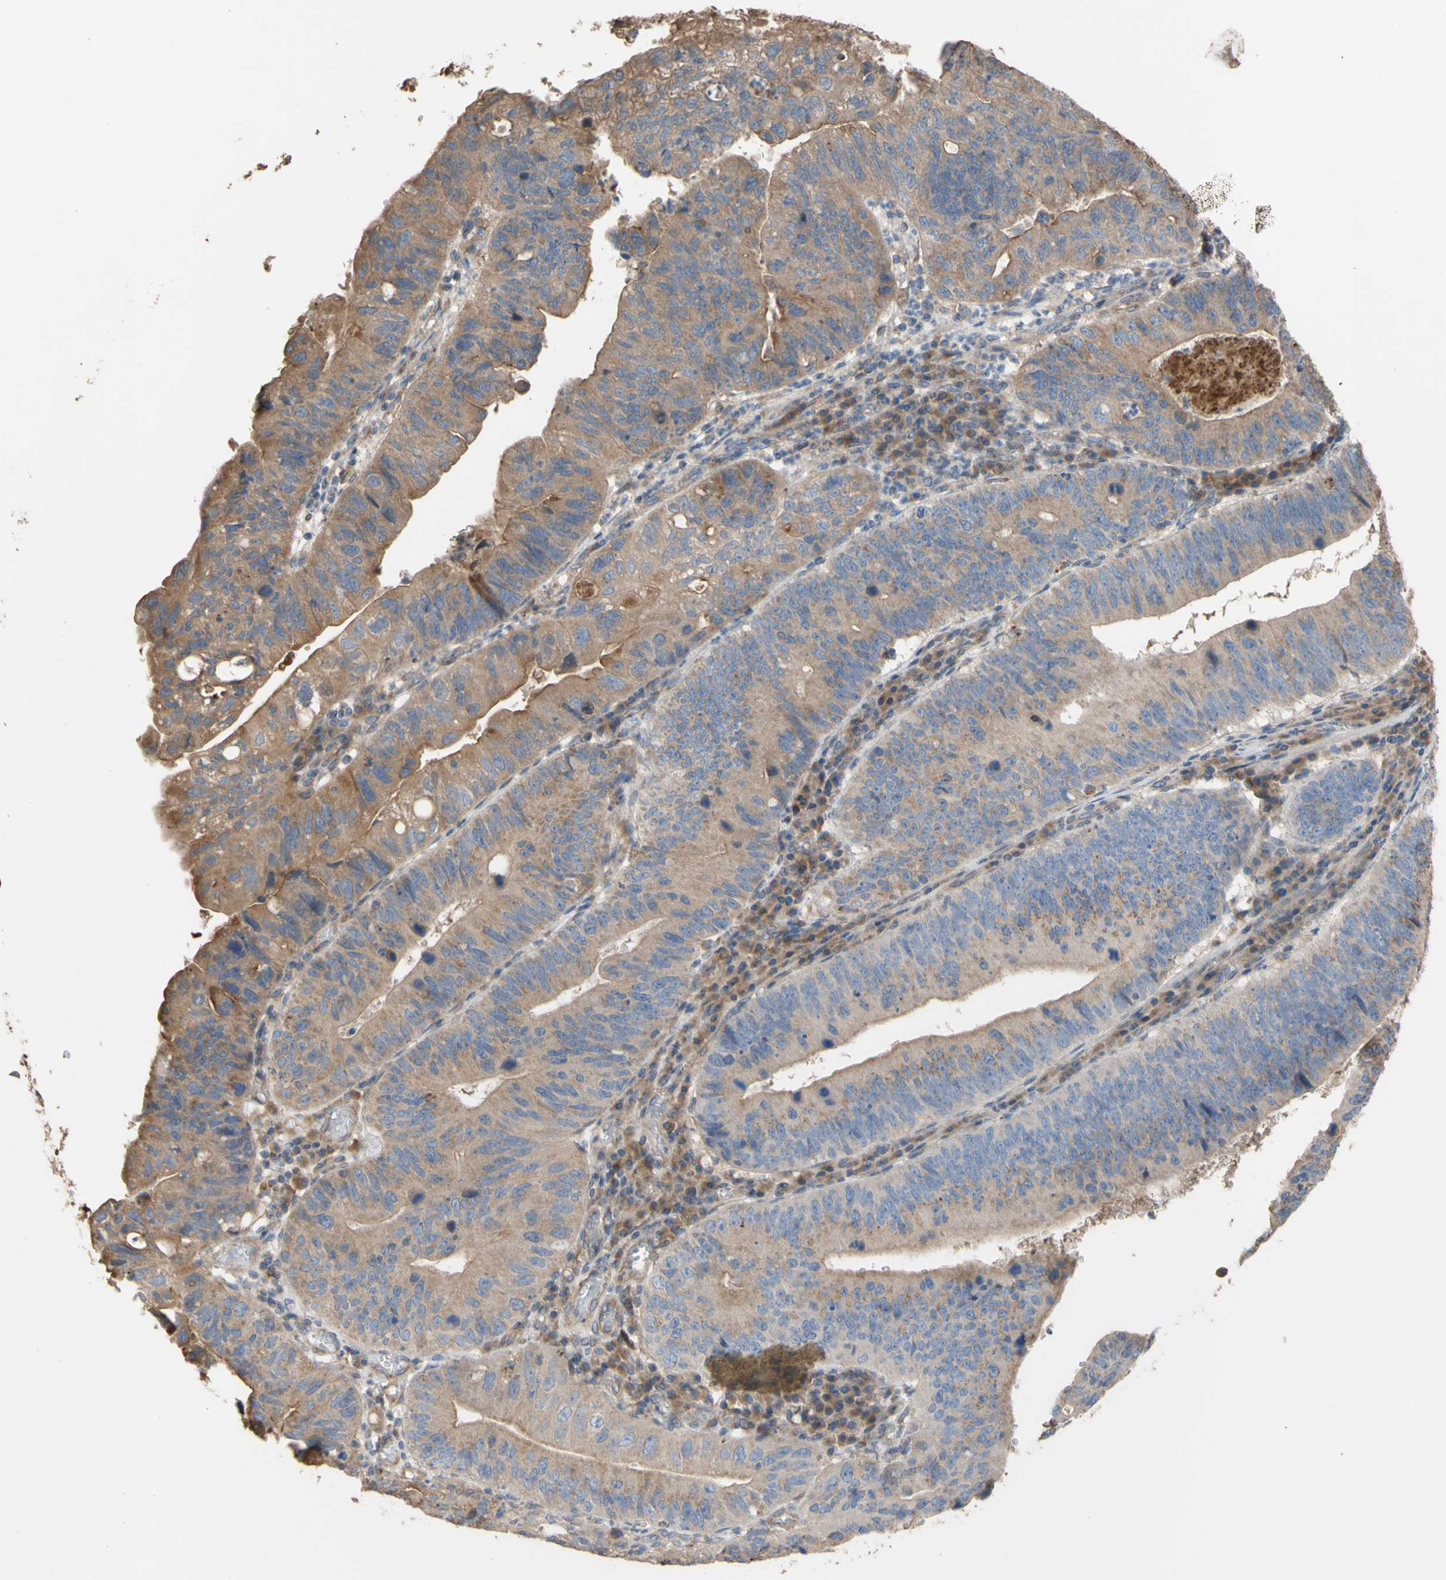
{"staining": {"intensity": "moderate", "quantity": ">75%", "location": "cytoplasmic/membranous"}, "tissue": "stomach cancer", "cell_type": "Tumor cells", "image_type": "cancer", "snomed": [{"axis": "morphology", "description": "Adenocarcinoma, NOS"}, {"axis": "topography", "description": "Stomach"}], "caption": "Tumor cells display medium levels of moderate cytoplasmic/membranous expression in approximately >75% of cells in adenocarcinoma (stomach).", "gene": "NECTIN3", "patient": {"sex": "male", "age": 59}}